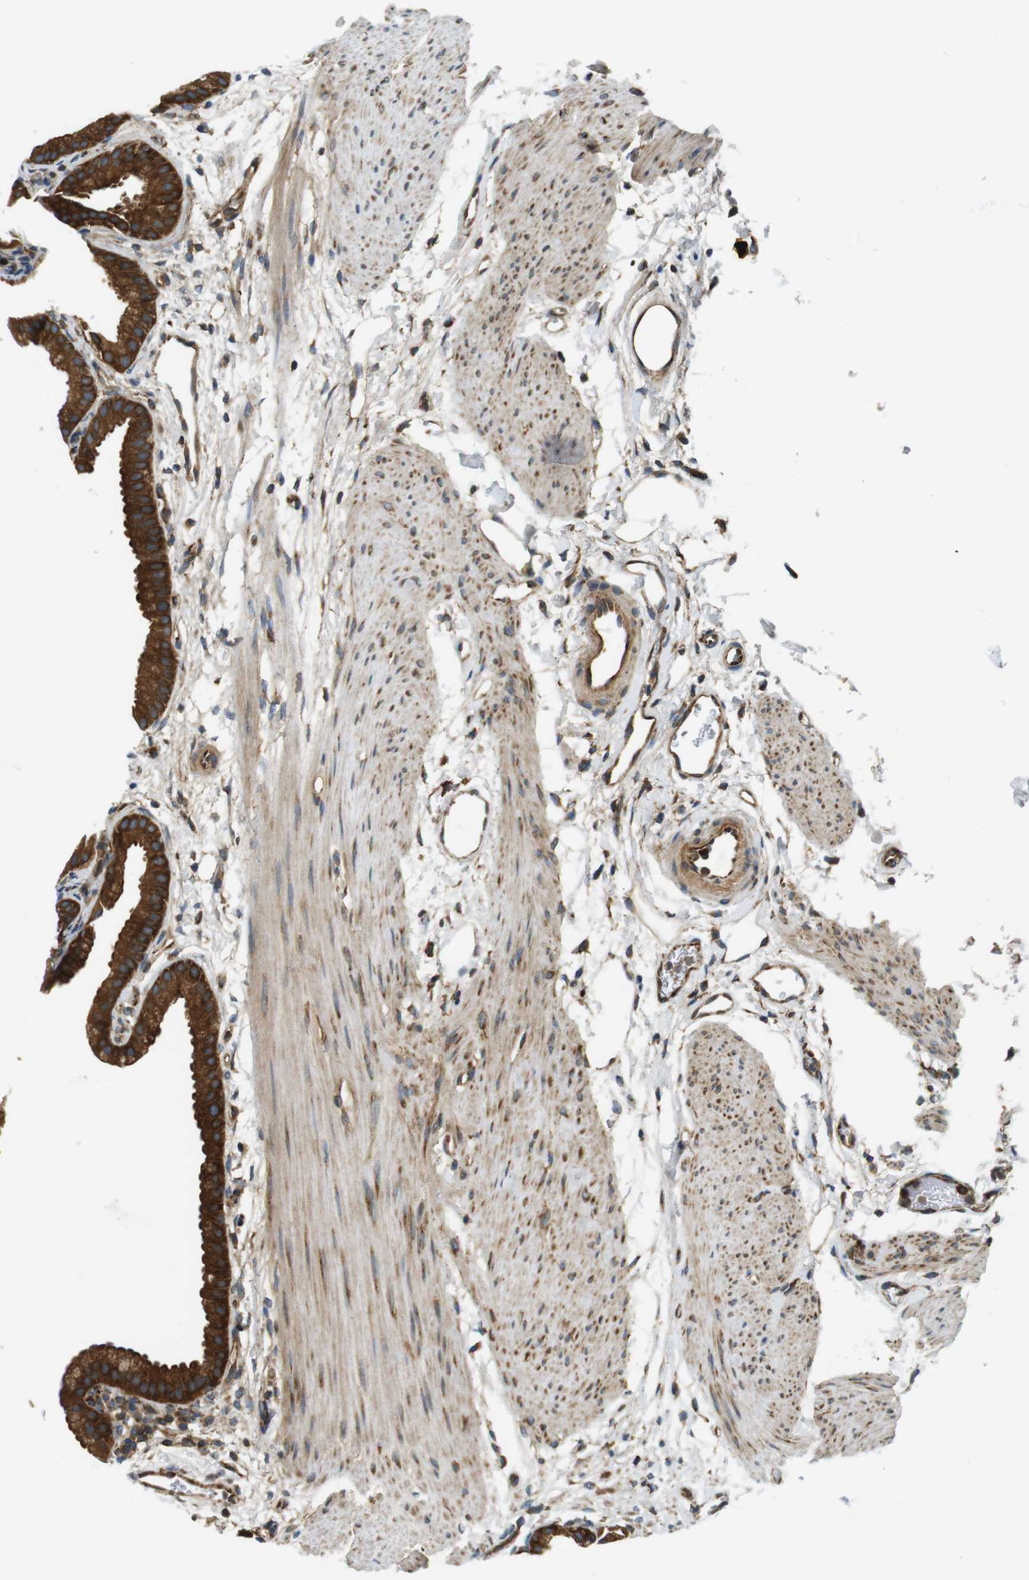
{"staining": {"intensity": "strong", "quantity": ">75%", "location": "cytoplasmic/membranous"}, "tissue": "gallbladder", "cell_type": "Glandular cells", "image_type": "normal", "snomed": [{"axis": "morphology", "description": "Normal tissue, NOS"}, {"axis": "topography", "description": "Gallbladder"}], "caption": "A brown stain shows strong cytoplasmic/membranous expression of a protein in glandular cells of normal human gallbladder. (DAB (3,3'-diaminobenzidine) IHC with brightfield microscopy, high magnification).", "gene": "TSC1", "patient": {"sex": "female", "age": 64}}